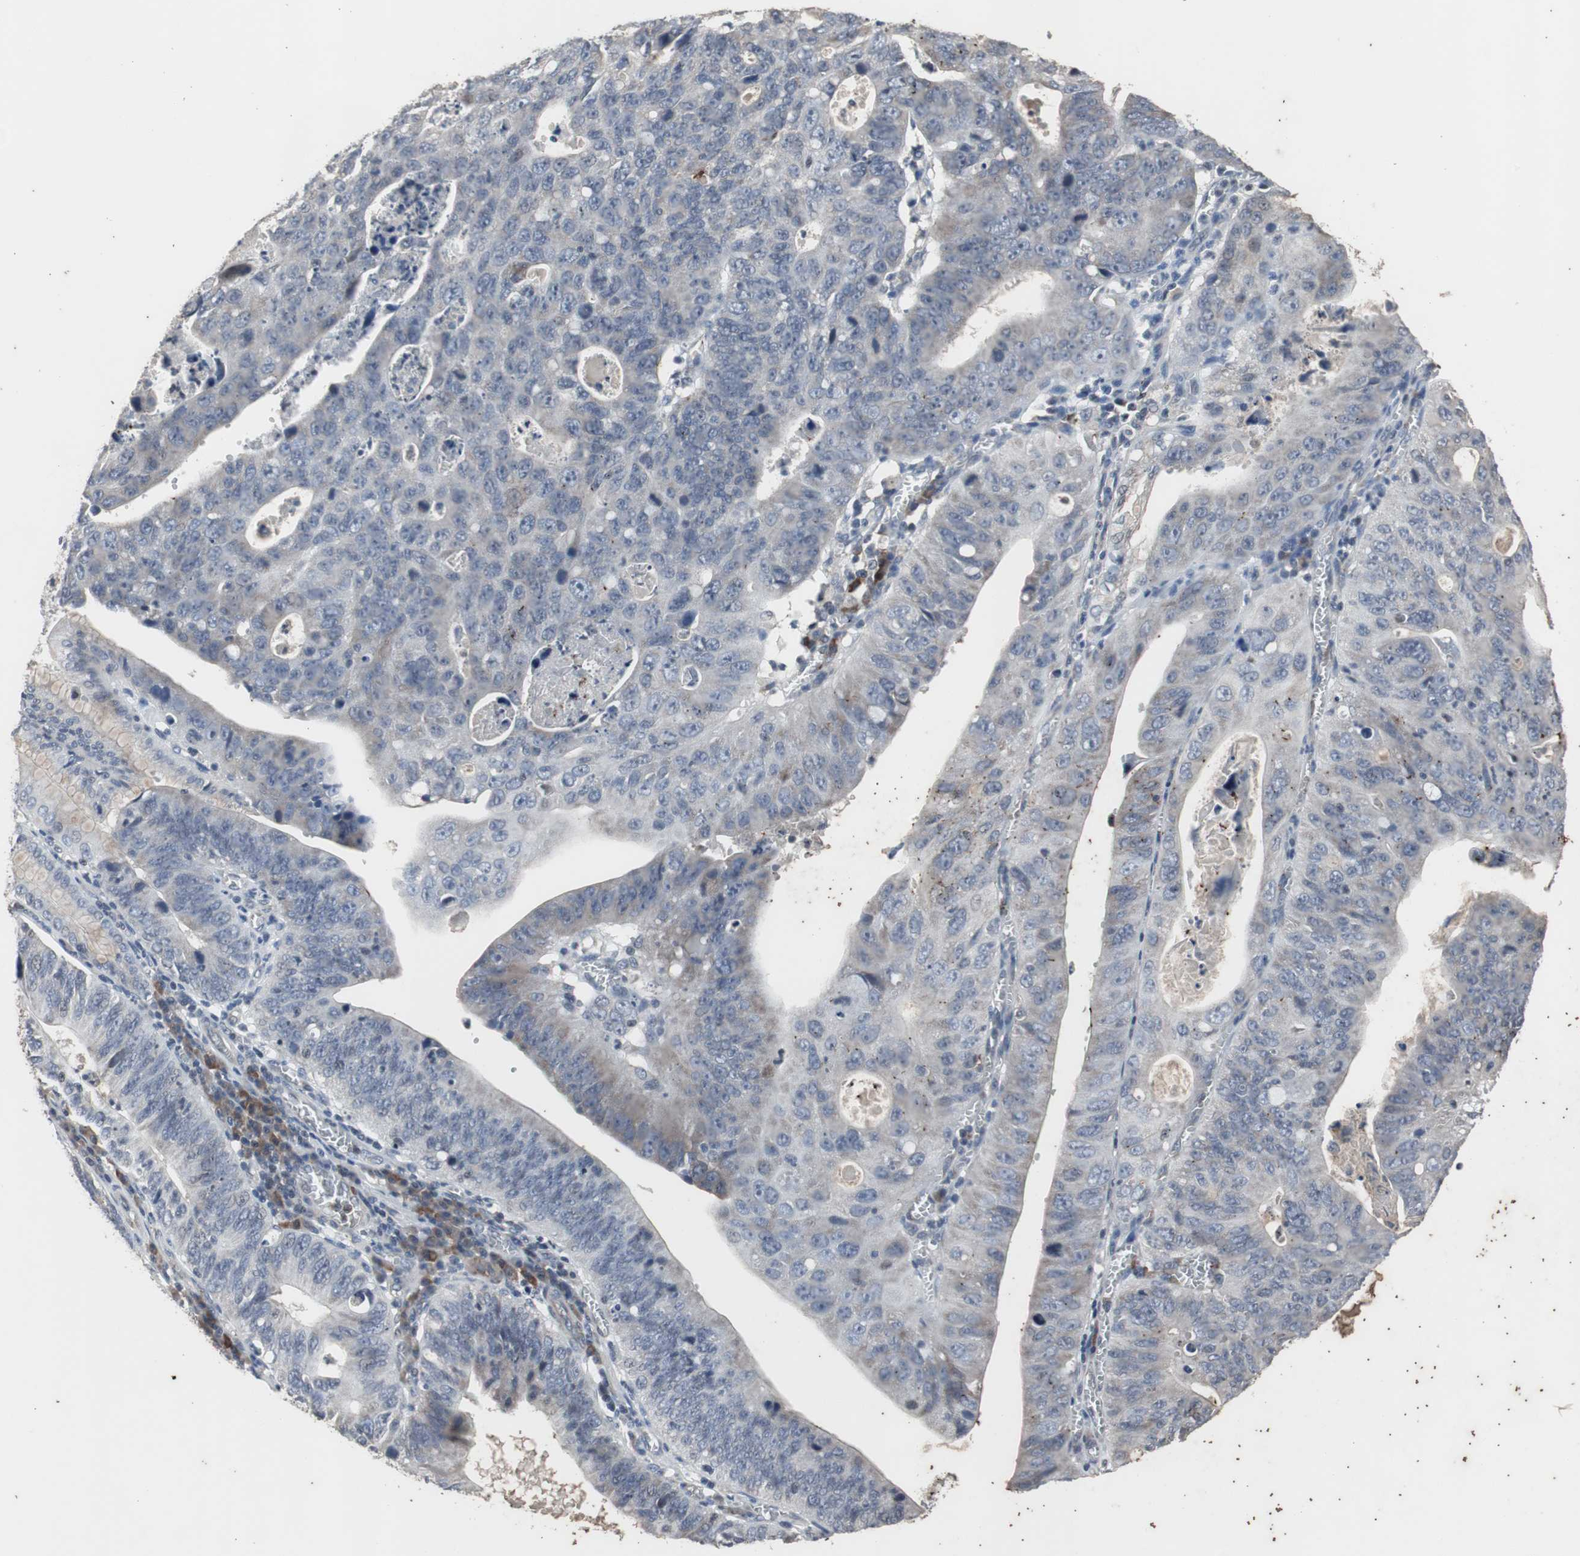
{"staining": {"intensity": "weak", "quantity": "<25%", "location": "cytoplasmic/membranous"}, "tissue": "stomach cancer", "cell_type": "Tumor cells", "image_type": "cancer", "snomed": [{"axis": "morphology", "description": "Adenocarcinoma, NOS"}, {"axis": "topography", "description": "Stomach"}], "caption": "The image exhibits no staining of tumor cells in adenocarcinoma (stomach).", "gene": "CRADD", "patient": {"sex": "male", "age": 59}}